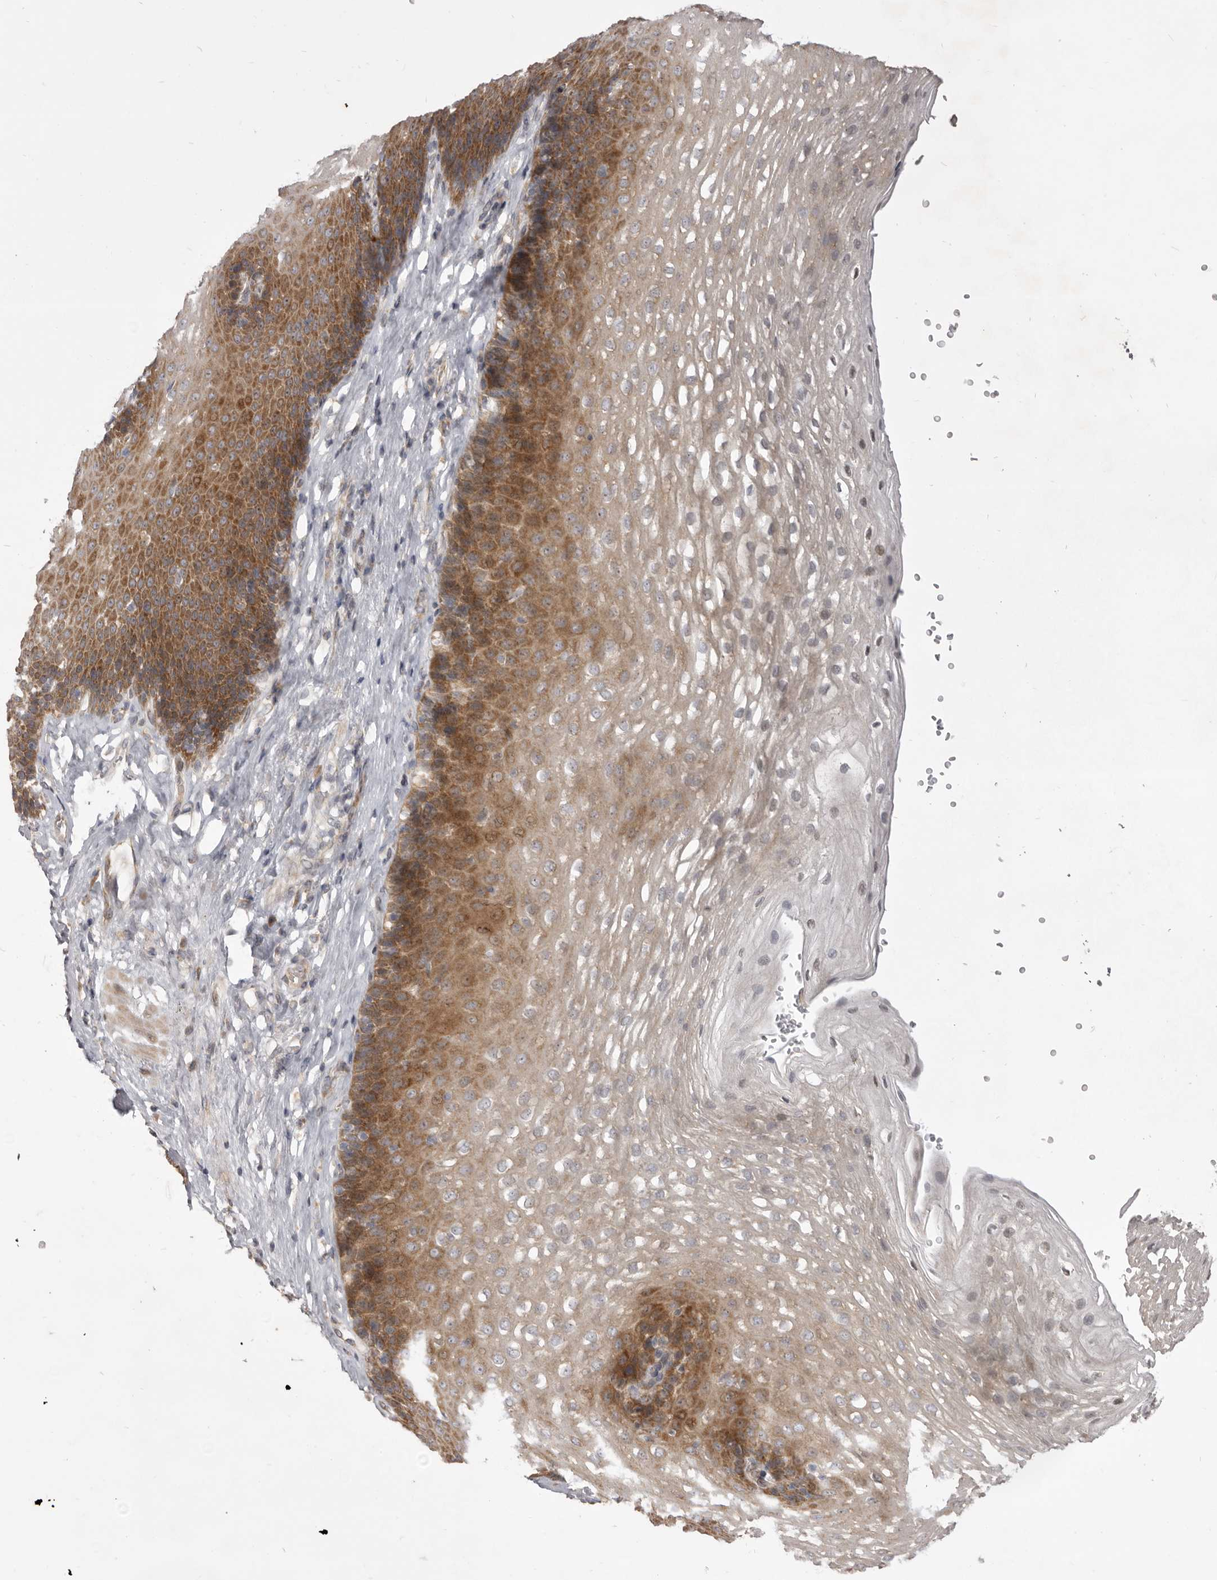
{"staining": {"intensity": "moderate", "quantity": "25%-75%", "location": "cytoplasmic/membranous"}, "tissue": "esophagus", "cell_type": "Squamous epithelial cells", "image_type": "normal", "snomed": [{"axis": "morphology", "description": "Normal tissue, NOS"}, {"axis": "topography", "description": "Esophagus"}], "caption": "Moderate cytoplasmic/membranous staining for a protein is seen in approximately 25%-75% of squamous epithelial cells of unremarkable esophagus using IHC.", "gene": "TBC1D8B", "patient": {"sex": "female", "age": 66}}